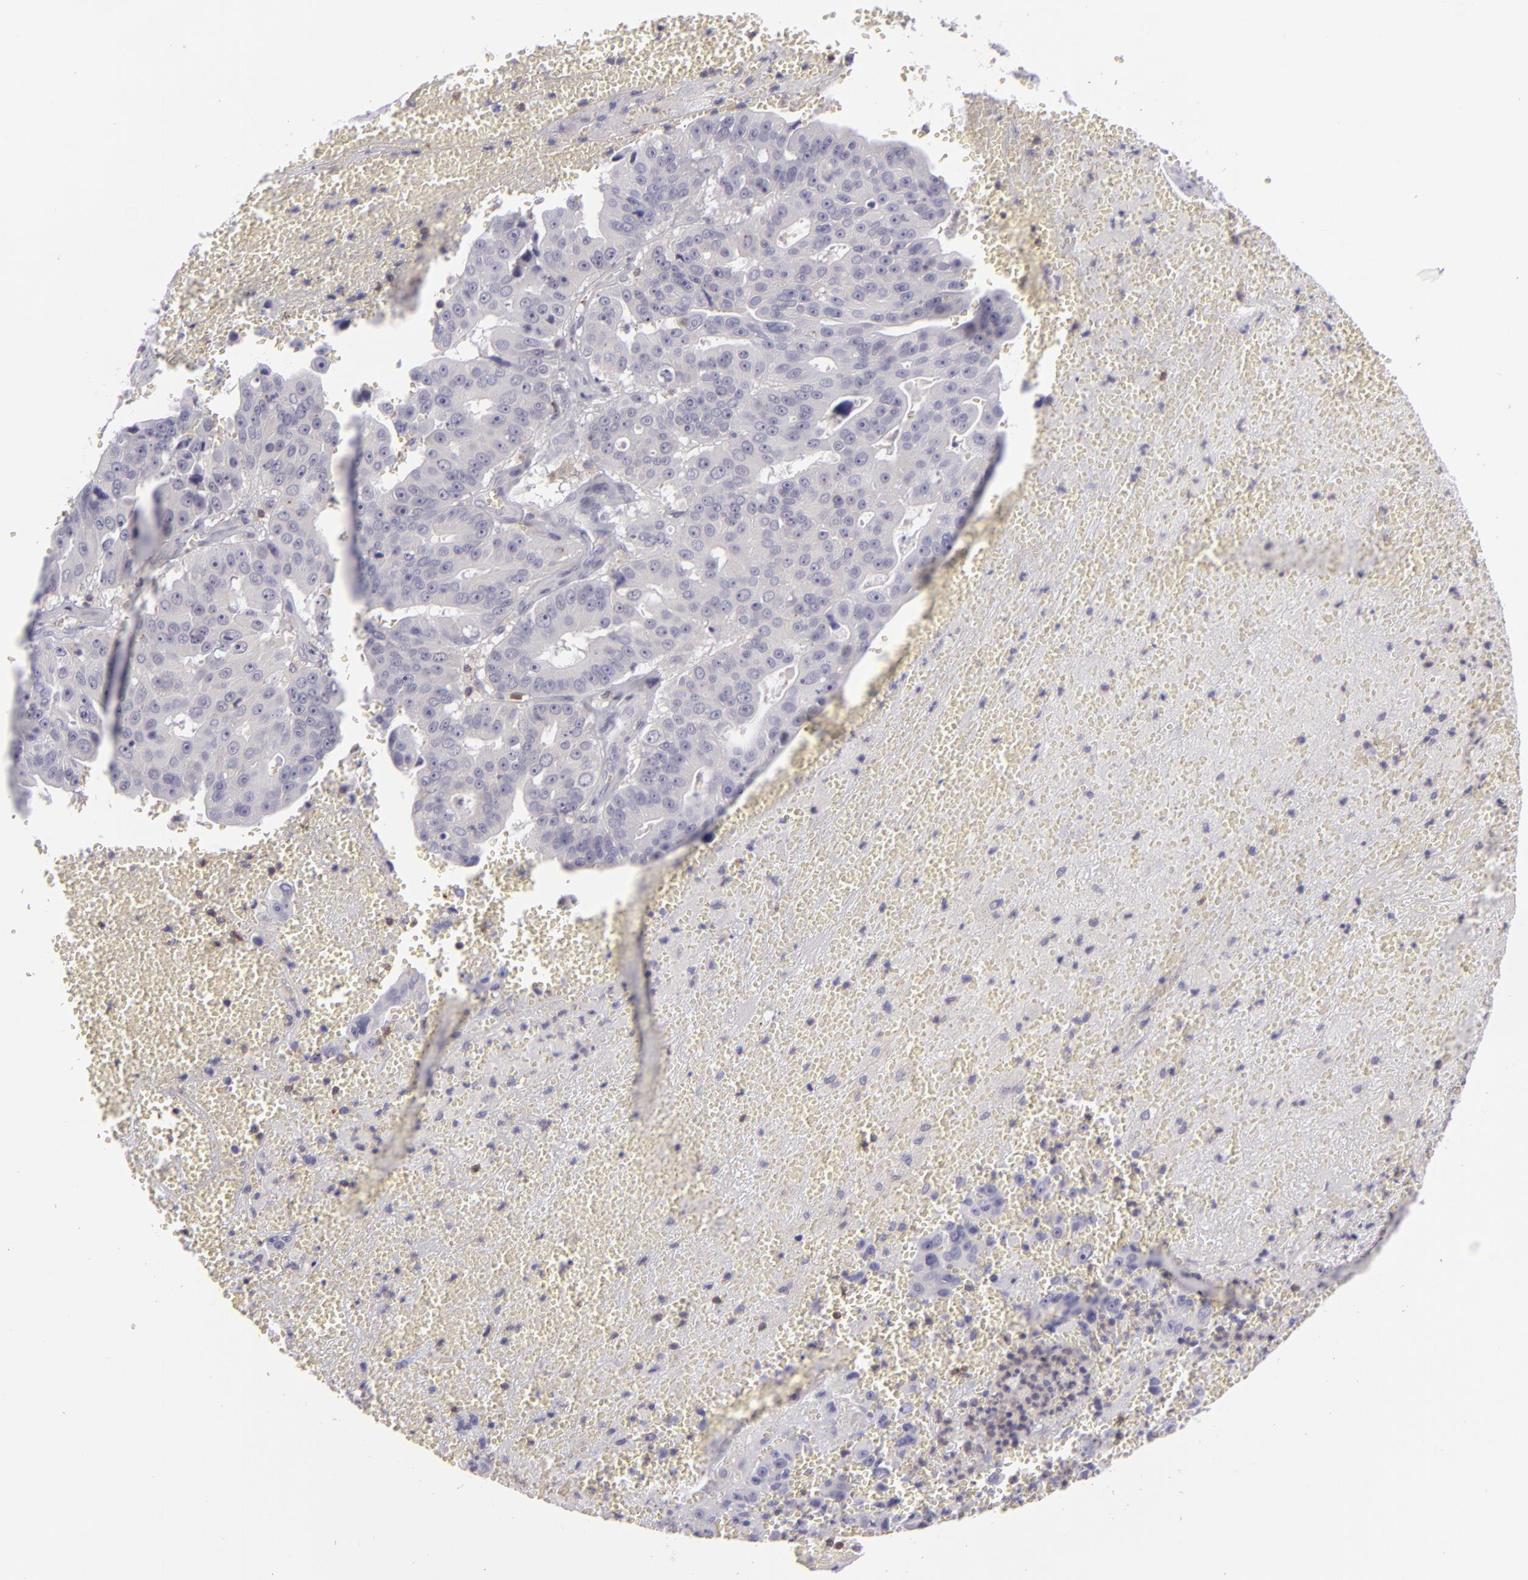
{"staining": {"intensity": "negative", "quantity": "none", "location": "none"}, "tissue": "liver cancer", "cell_type": "Tumor cells", "image_type": "cancer", "snomed": [{"axis": "morphology", "description": "Cholangiocarcinoma"}, {"axis": "topography", "description": "Liver"}], "caption": "Immunohistochemical staining of liver cancer (cholangiocarcinoma) demonstrates no significant positivity in tumor cells.", "gene": "KCNAB2", "patient": {"sex": "female", "age": 79}}